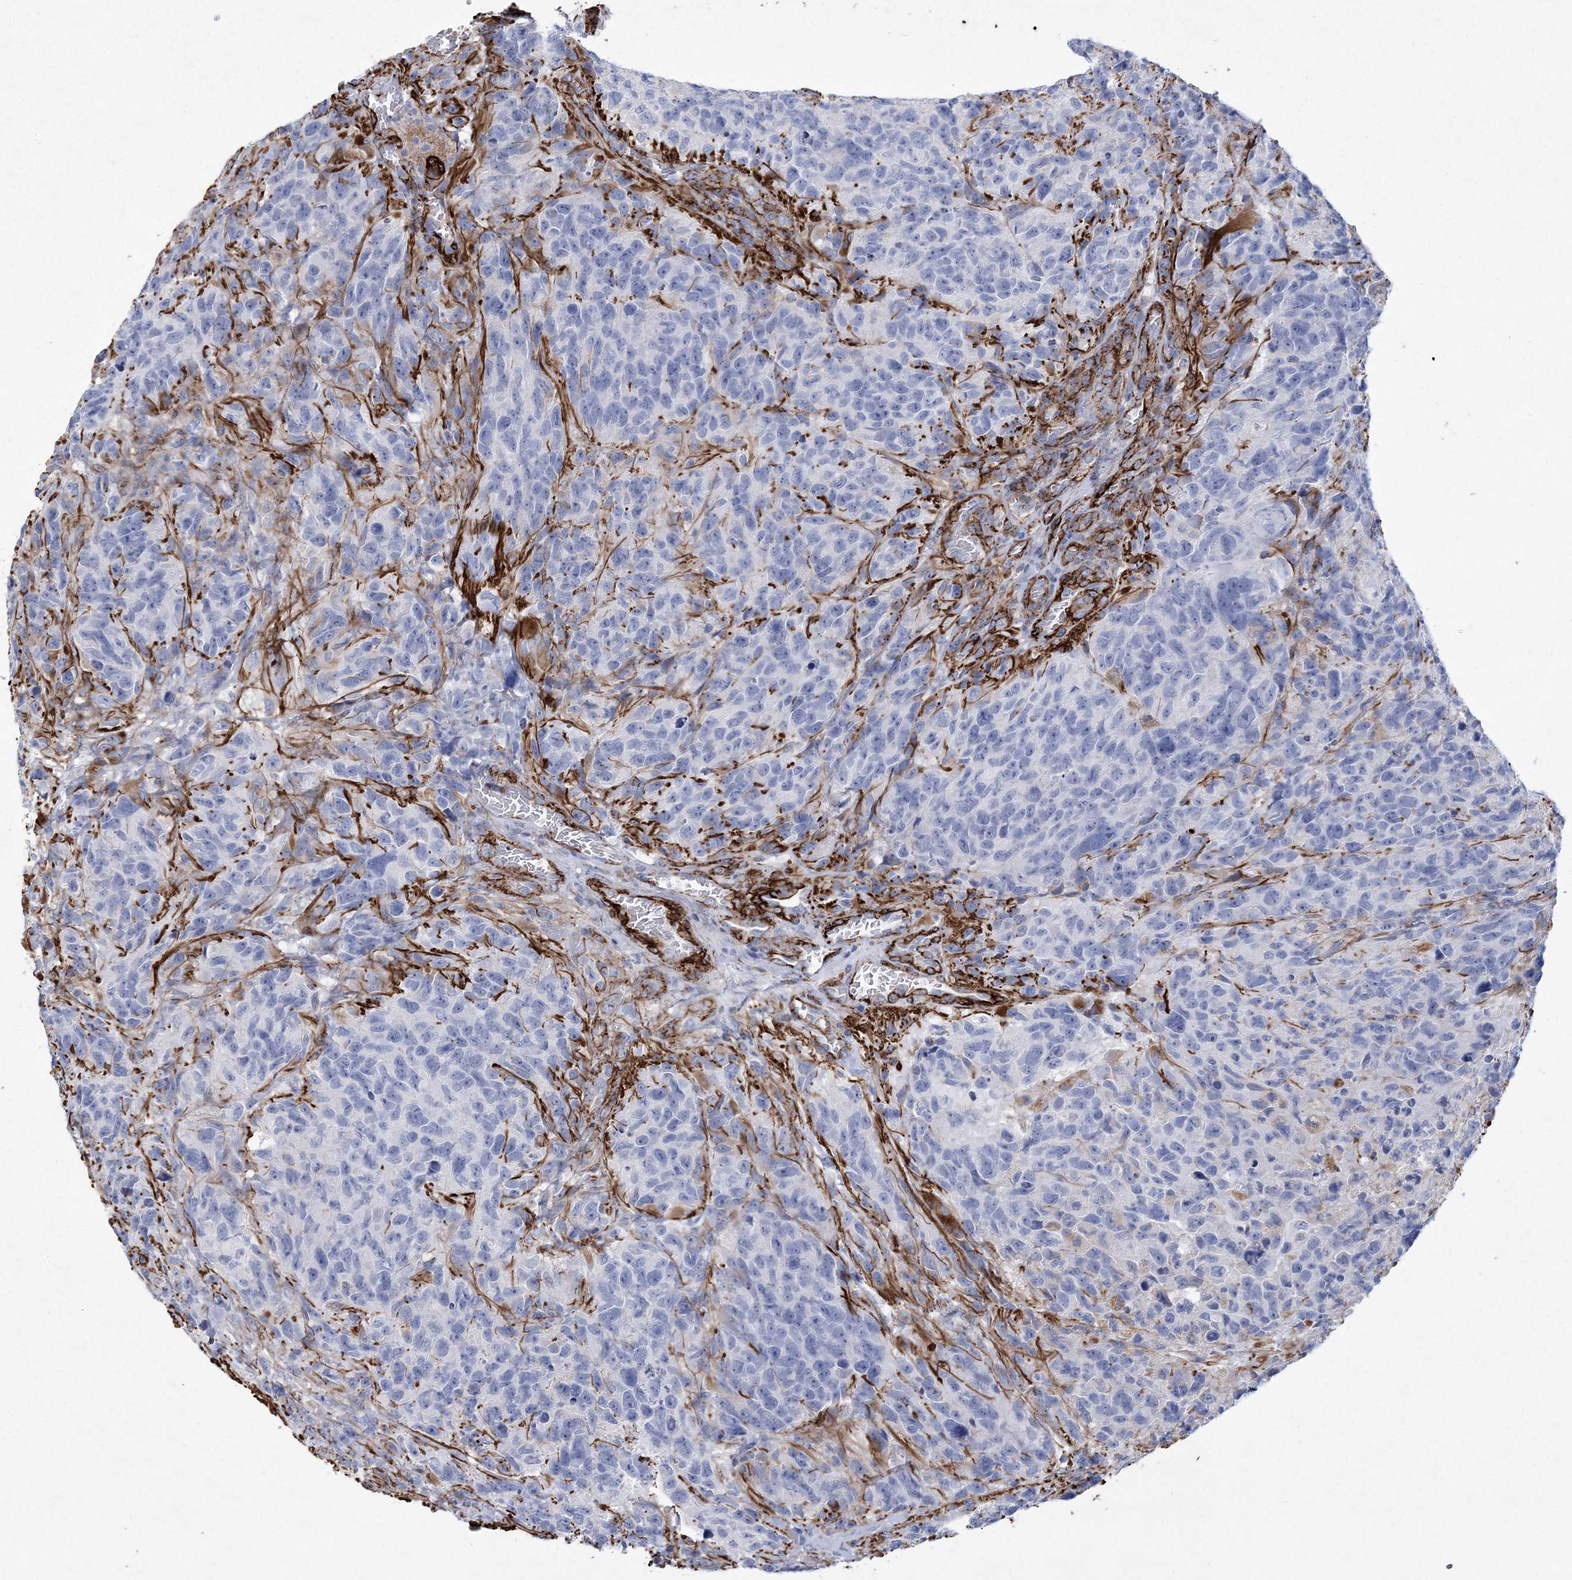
{"staining": {"intensity": "negative", "quantity": "none", "location": "none"}, "tissue": "glioma", "cell_type": "Tumor cells", "image_type": "cancer", "snomed": [{"axis": "morphology", "description": "Glioma, malignant, High grade"}, {"axis": "topography", "description": "Brain"}], "caption": "The histopathology image demonstrates no significant staining in tumor cells of malignant glioma (high-grade).", "gene": "ARSJ", "patient": {"sex": "male", "age": 69}}